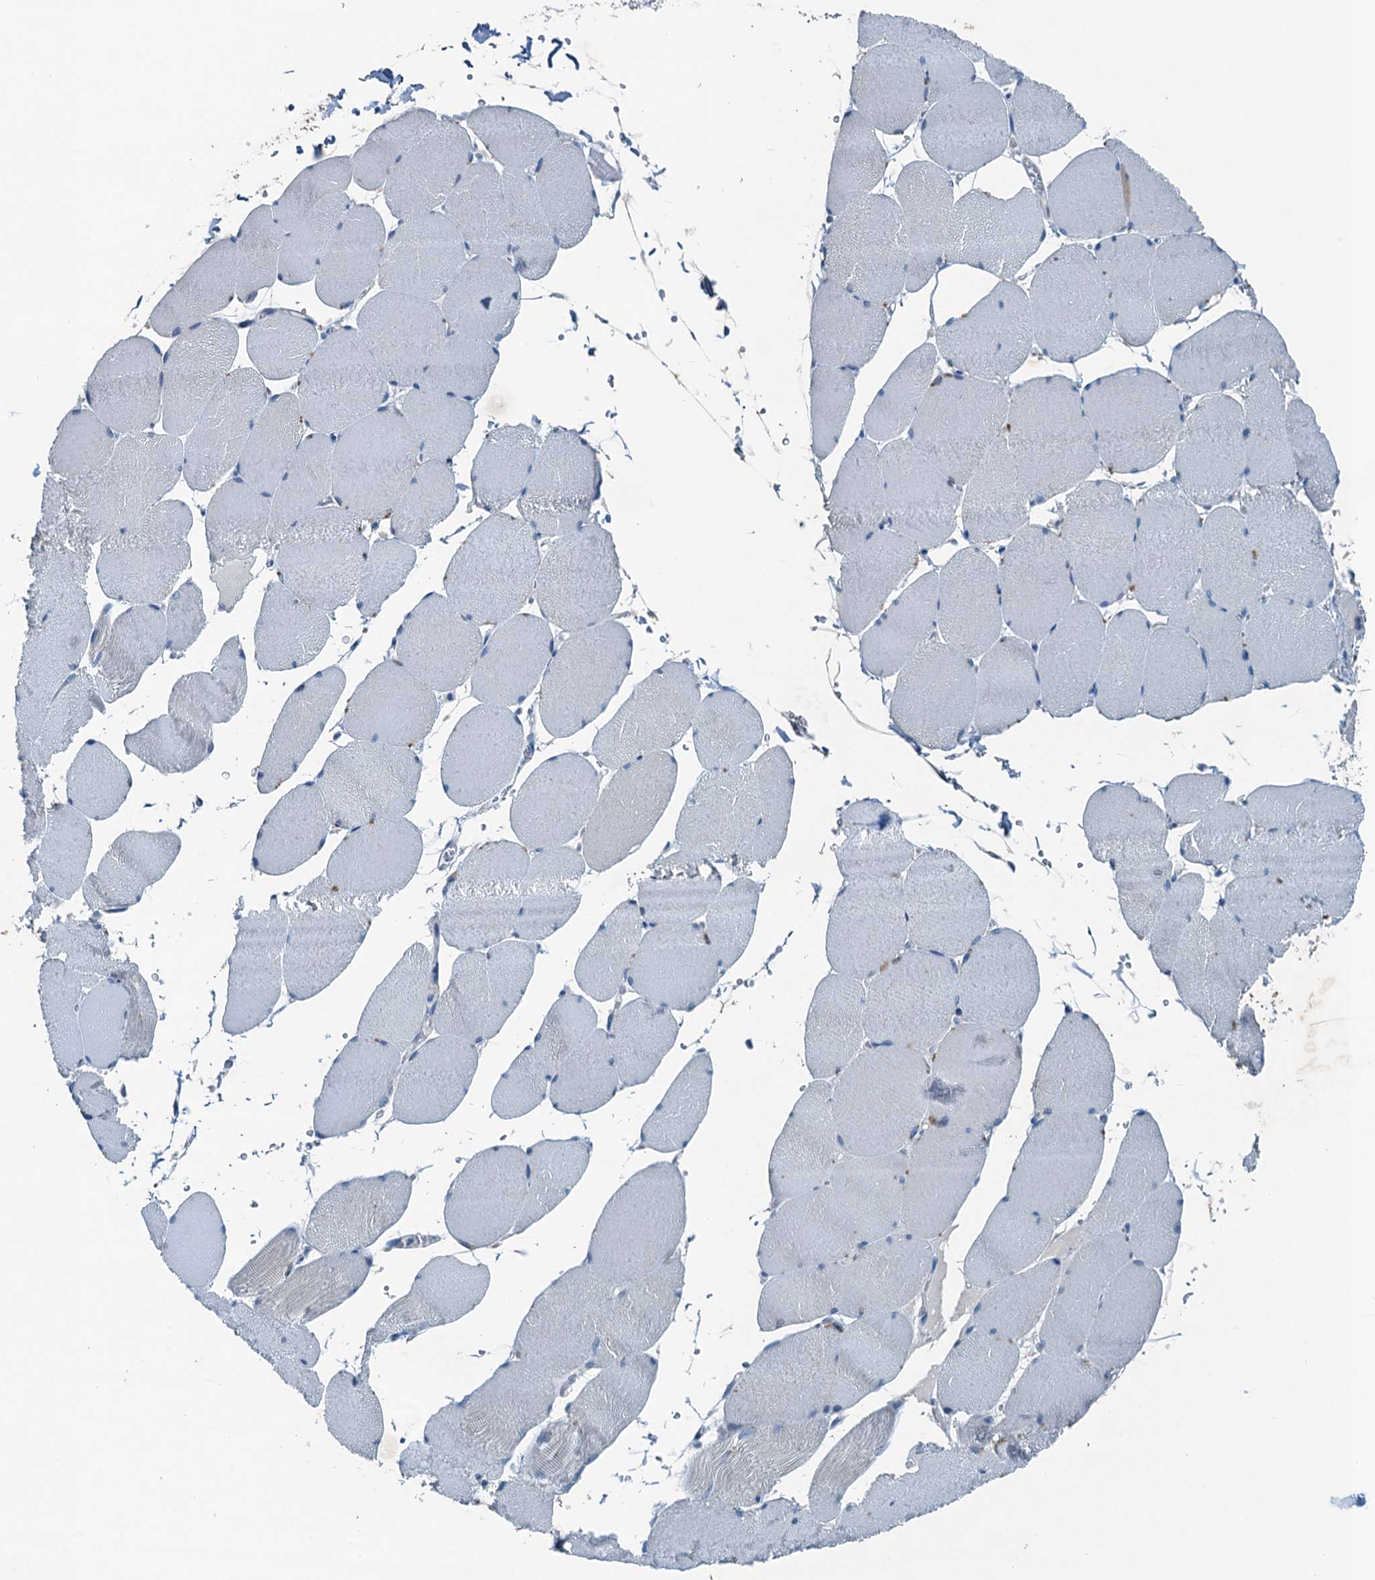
{"staining": {"intensity": "negative", "quantity": "none", "location": "none"}, "tissue": "skeletal muscle", "cell_type": "Myocytes", "image_type": "normal", "snomed": [{"axis": "morphology", "description": "Normal tissue, NOS"}, {"axis": "topography", "description": "Skeletal muscle"}, {"axis": "topography", "description": "Head-Neck"}], "caption": "This photomicrograph is of benign skeletal muscle stained with IHC to label a protein in brown with the nuclei are counter-stained blue. There is no expression in myocytes. (DAB immunohistochemistry with hematoxylin counter stain).", "gene": "CBLIF", "patient": {"sex": "male", "age": 66}}